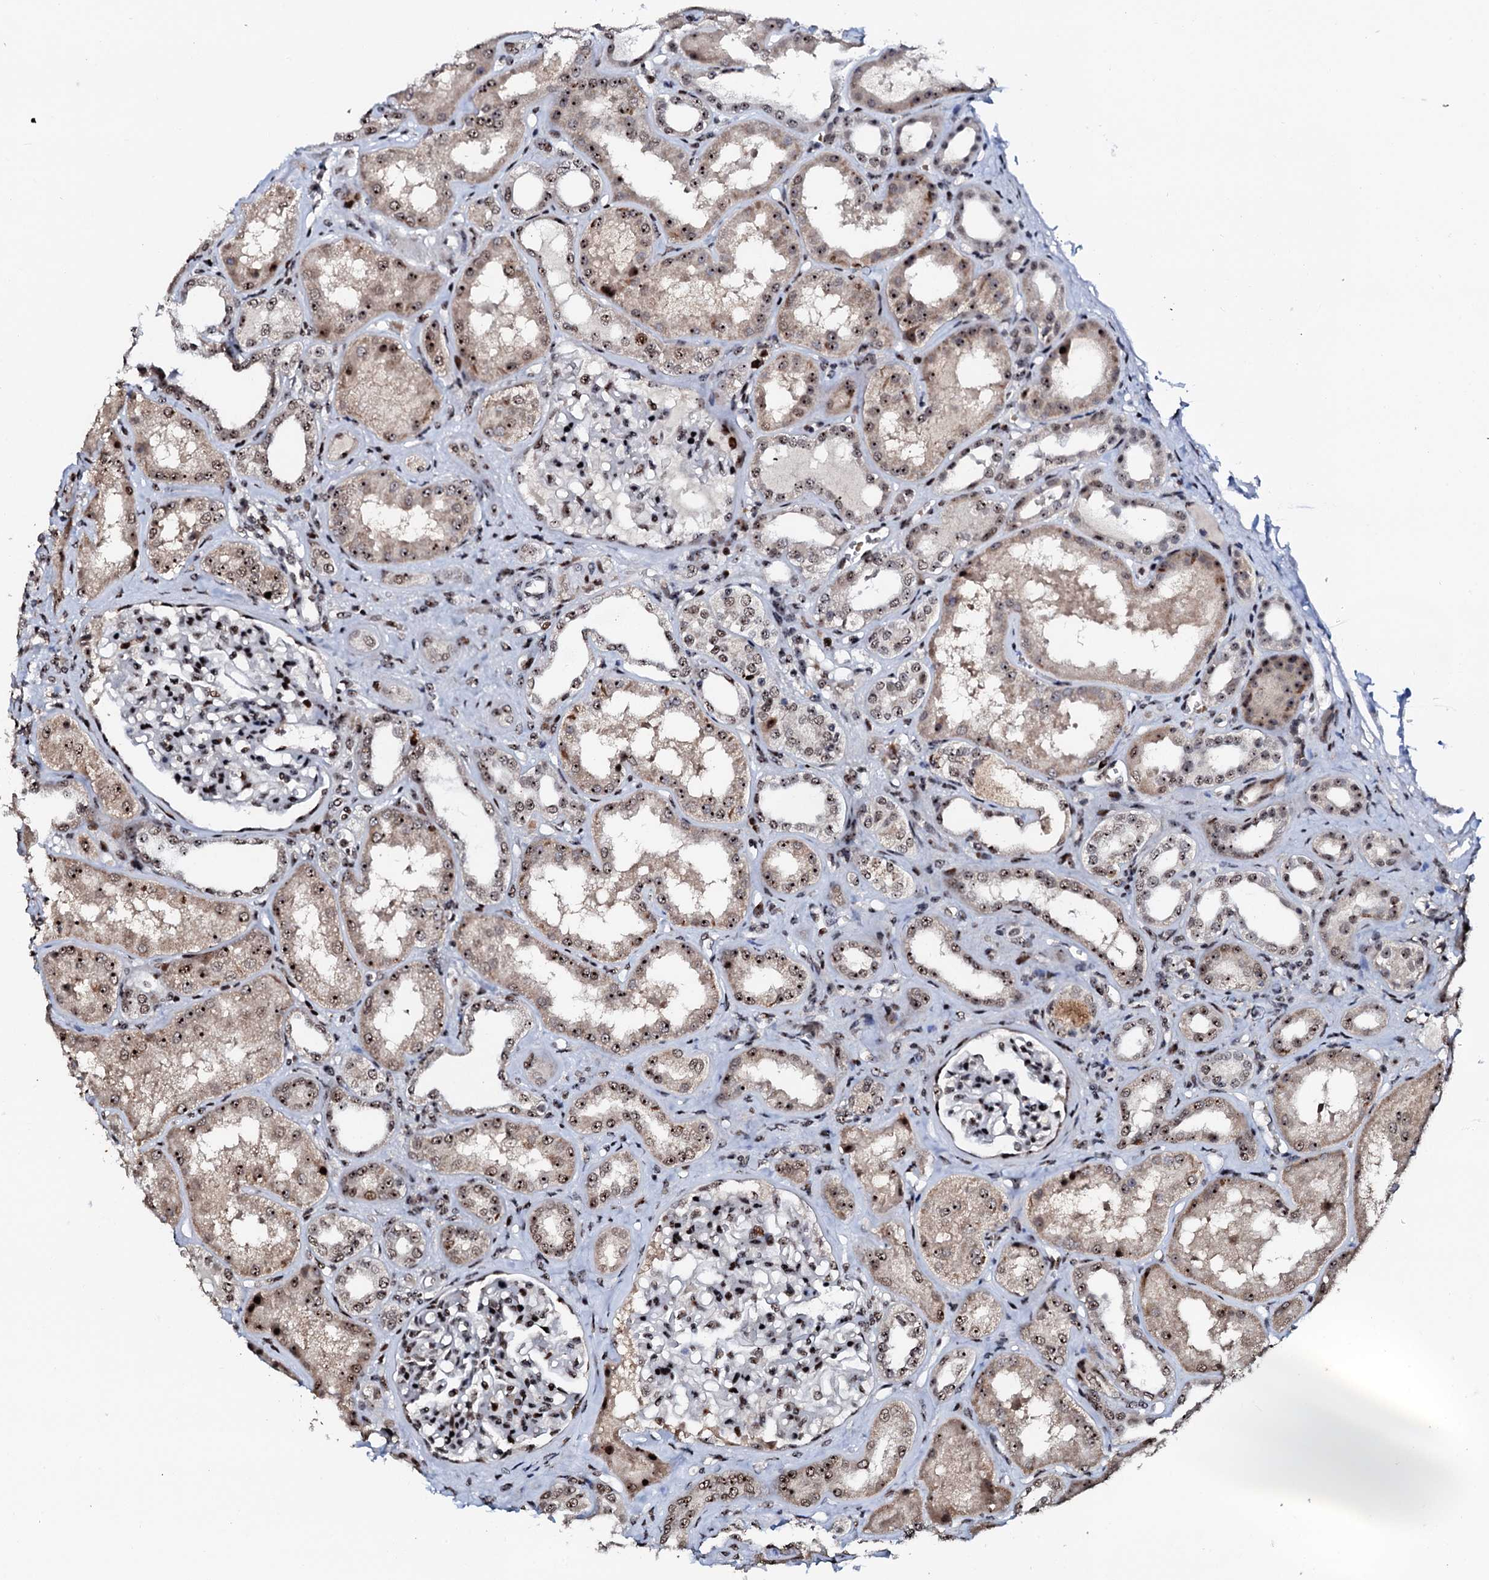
{"staining": {"intensity": "moderate", "quantity": ">75%", "location": "nuclear"}, "tissue": "kidney", "cell_type": "Cells in glomeruli", "image_type": "normal", "snomed": [{"axis": "morphology", "description": "Normal tissue, NOS"}, {"axis": "topography", "description": "Kidney"}], "caption": "Protein expression analysis of normal kidney displays moderate nuclear positivity in about >75% of cells in glomeruli. (DAB (3,3'-diaminobenzidine) = brown stain, brightfield microscopy at high magnification).", "gene": "NEUROG3", "patient": {"sex": "female", "age": 56}}